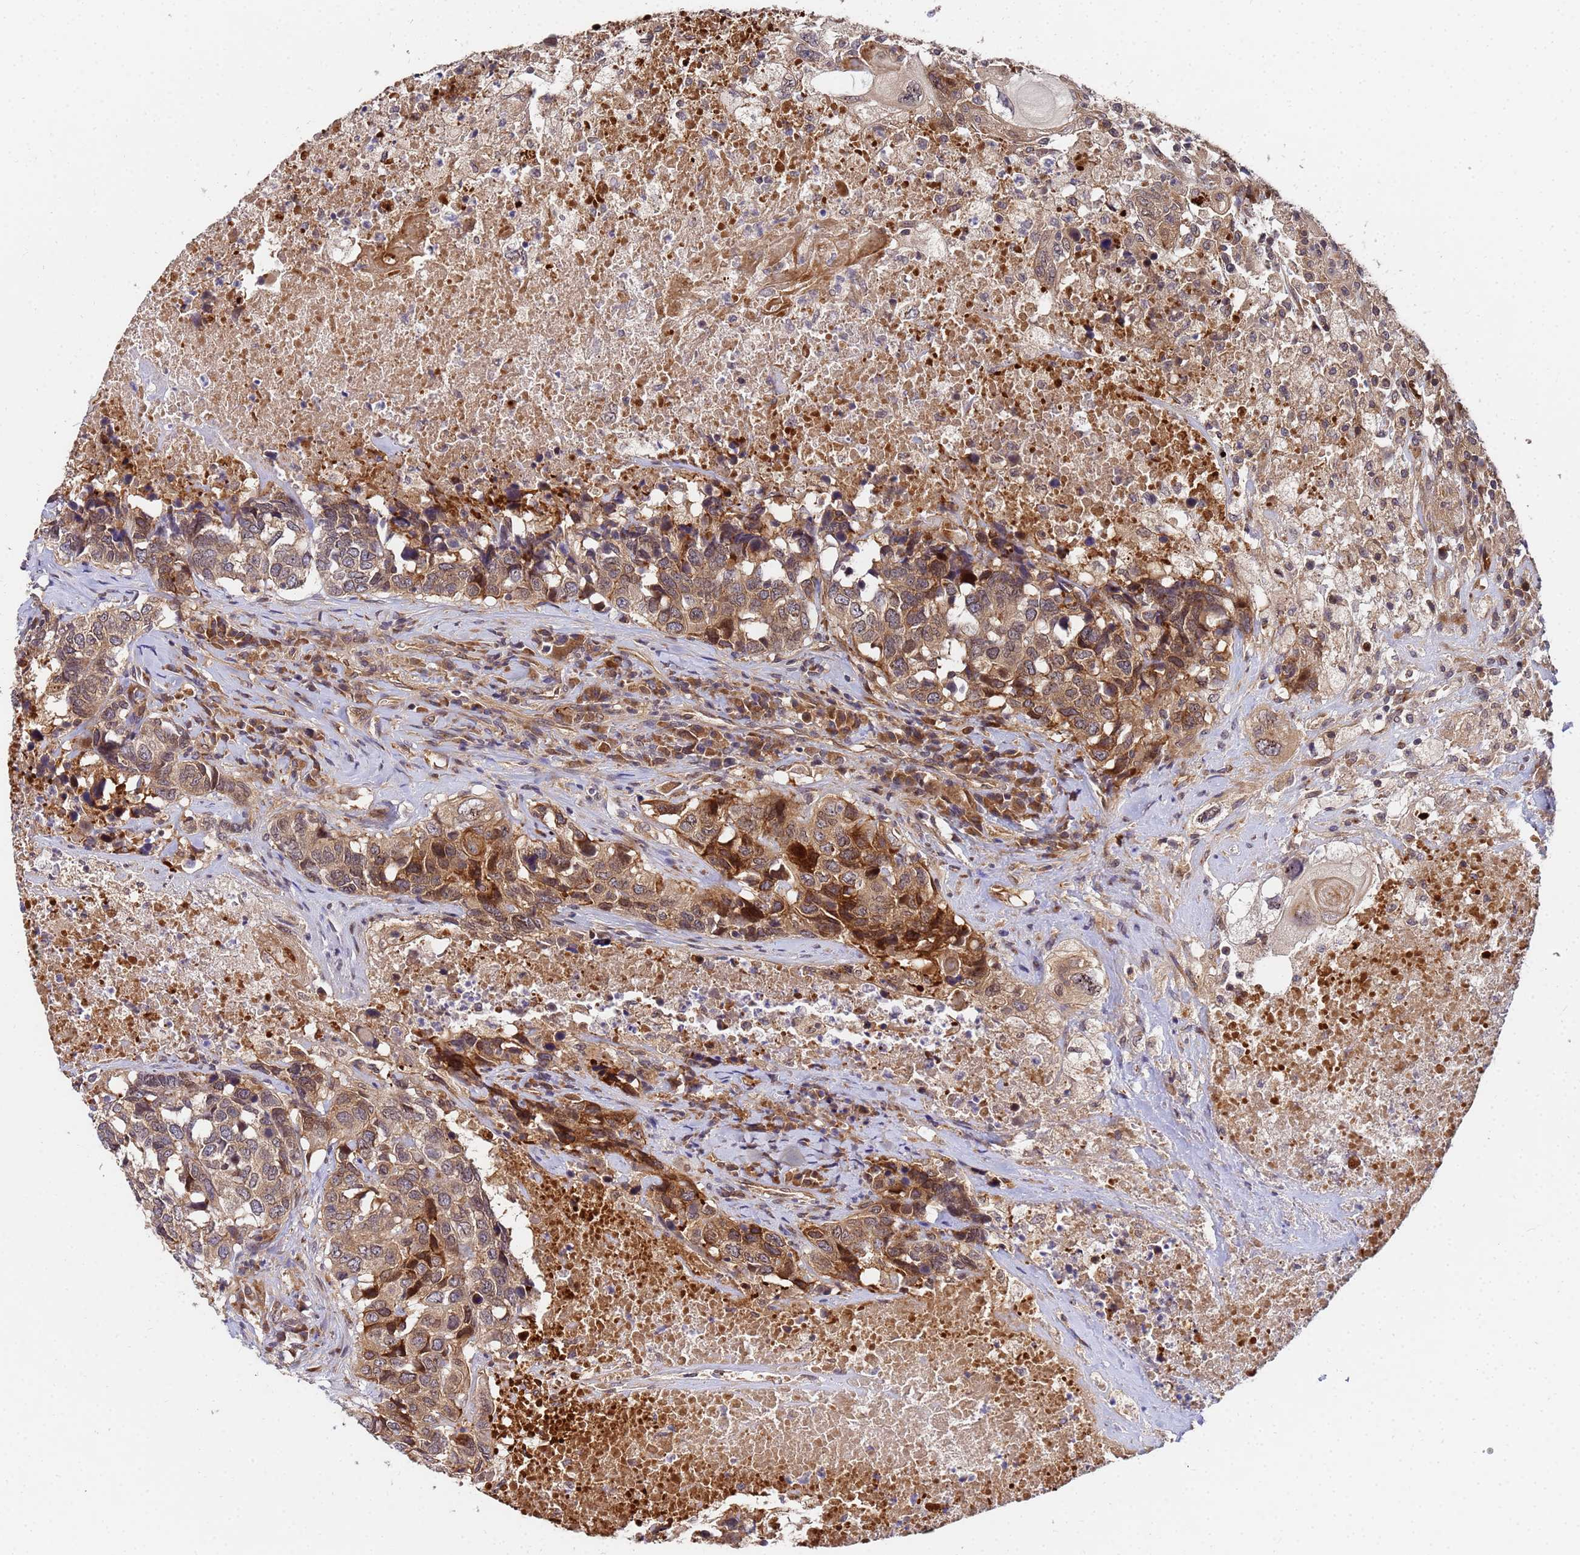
{"staining": {"intensity": "moderate", "quantity": ">75%", "location": "cytoplasmic/membranous"}, "tissue": "head and neck cancer", "cell_type": "Tumor cells", "image_type": "cancer", "snomed": [{"axis": "morphology", "description": "Squamous cell carcinoma, NOS"}, {"axis": "topography", "description": "Head-Neck"}], "caption": "Protein staining by immunohistochemistry (IHC) demonstrates moderate cytoplasmic/membranous positivity in approximately >75% of tumor cells in head and neck cancer.", "gene": "UNC93B1", "patient": {"sex": "male", "age": 66}}